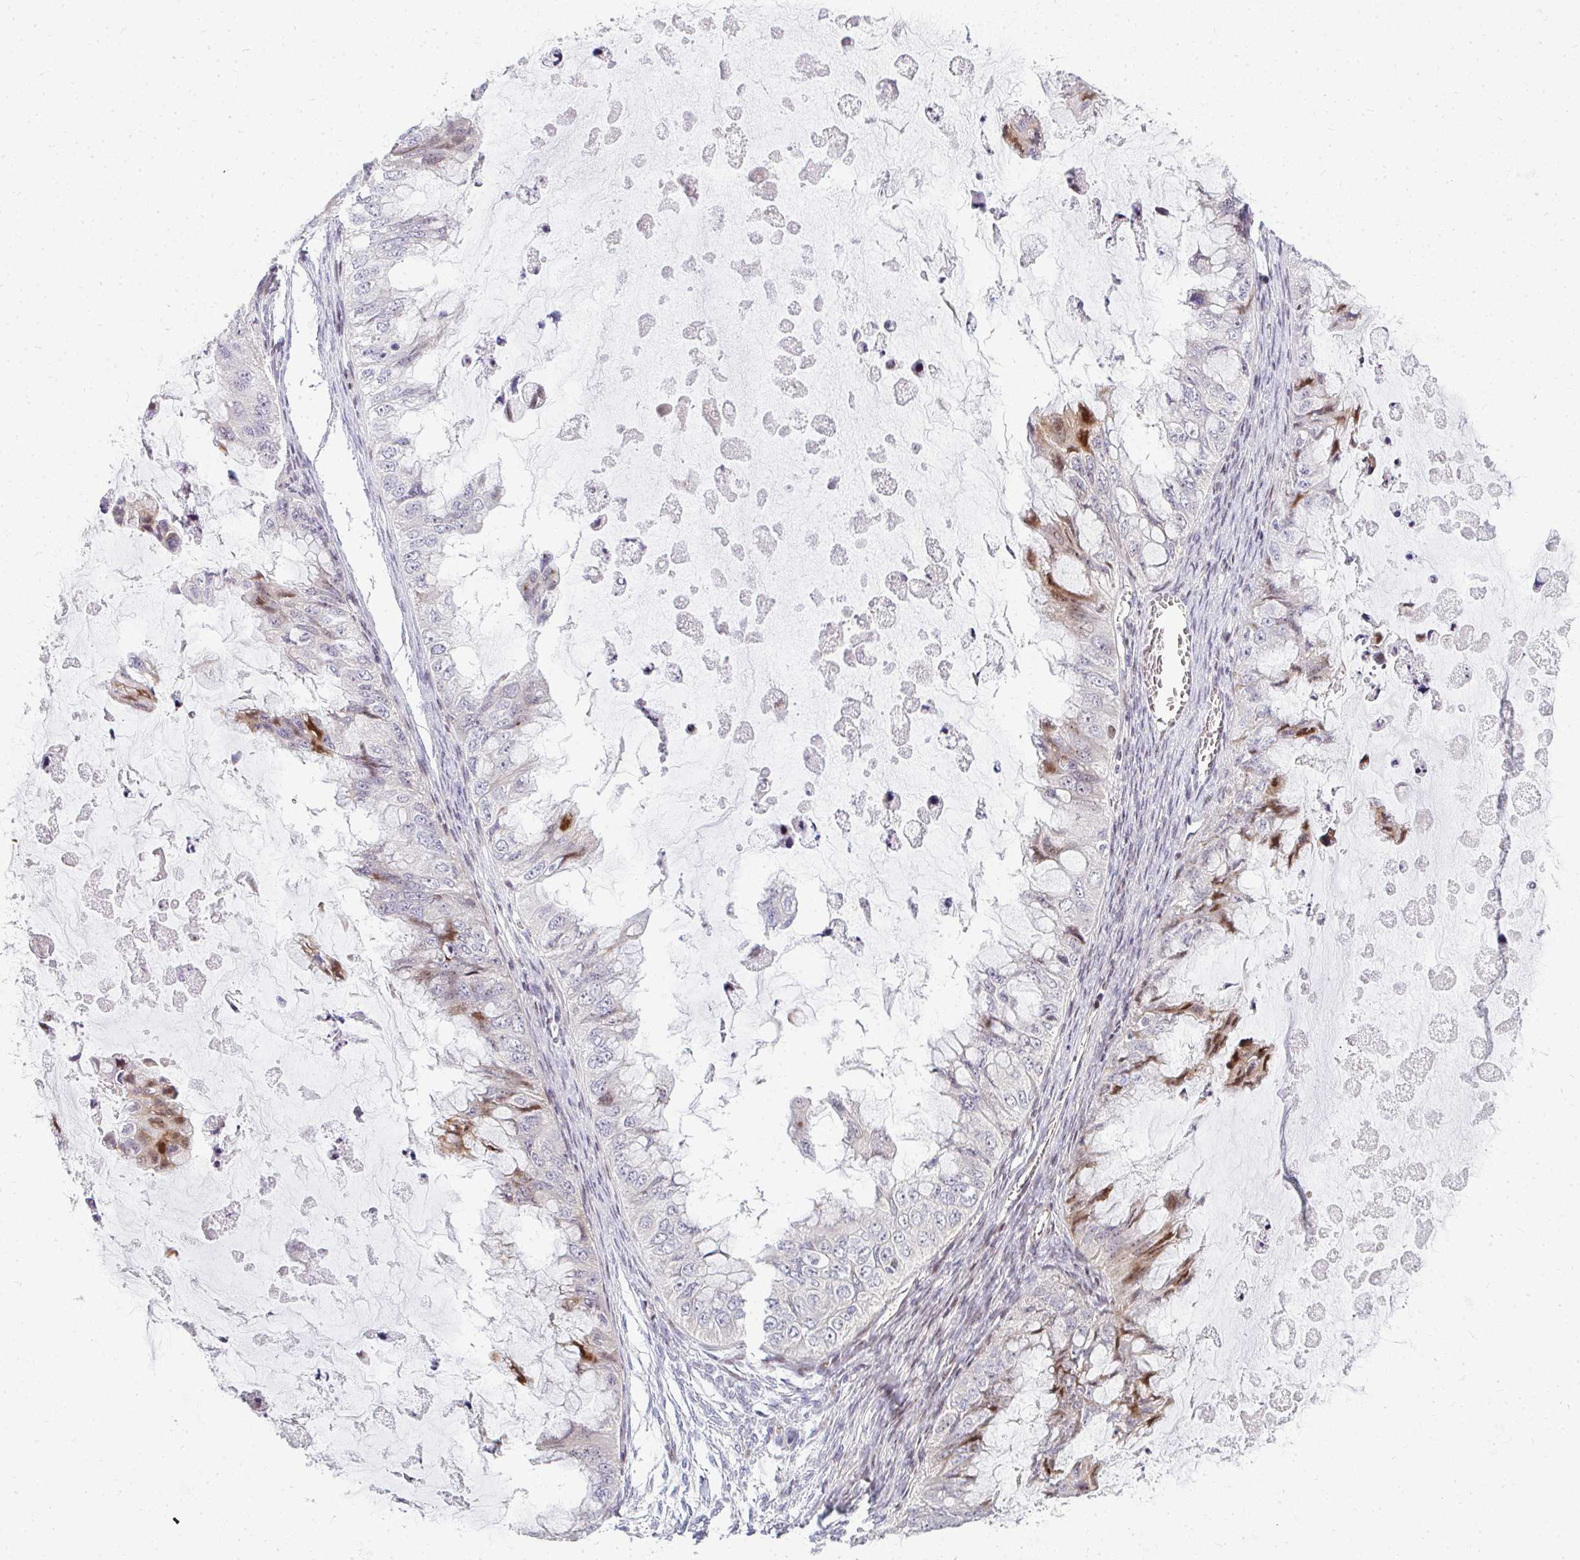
{"staining": {"intensity": "moderate", "quantity": "<25%", "location": "nuclear"}, "tissue": "ovarian cancer", "cell_type": "Tumor cells", "image_type": "cancer", "snomed": [{"axis": "morphology", "description": "Cystadenocarcinoma, mucinous, NOS"}, {"axis": "topography", "description": "Ovary"}], "caption": "Immunohistochemical staining of human ovarian cancer shows low levels of moderate nuclear protein staining in approximately <25% of tumor cells. (DAB (3,3'-diaminobenzidine) IHC with brightfield microscopy, high magnification).", "gene": "PLA2G5", "patient": {"sex": "female", "age": 72}}